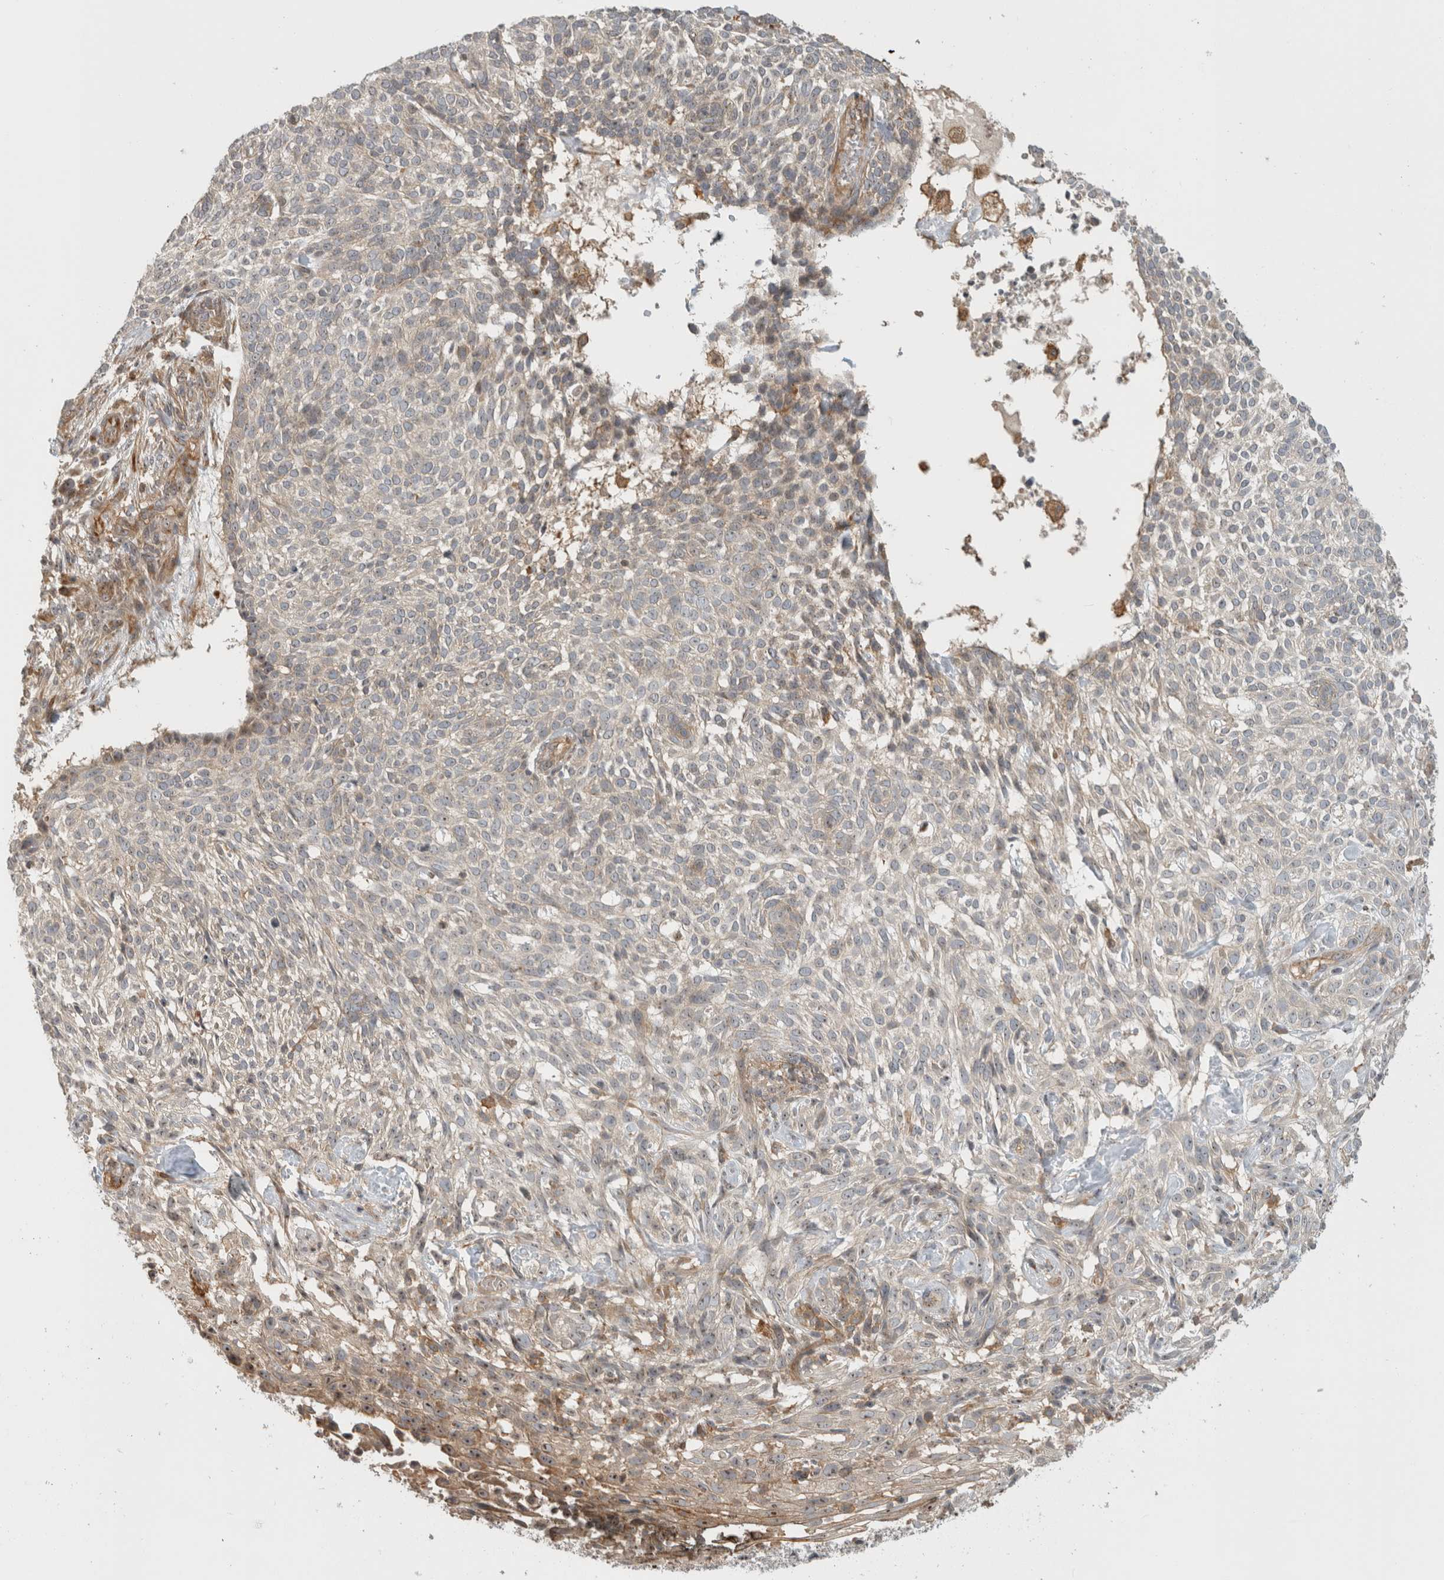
{"staining": {"intensity": "weak", "quantity": "<25%", "location": "nuclear"}, "tissue": "skin cancer", "cell_type": "Tumor cells", "image_type": "cancer", "snomed": [{"axis": "morphology", "description": "Basal cell carcinoma"}, {"axis": "topography", "description": "Skin"}], "caption": "Tumor cells are negative for protein expression in human skin cancer.", "gene": "WASF2", "patient": {"sex": "female", "age": 64}}